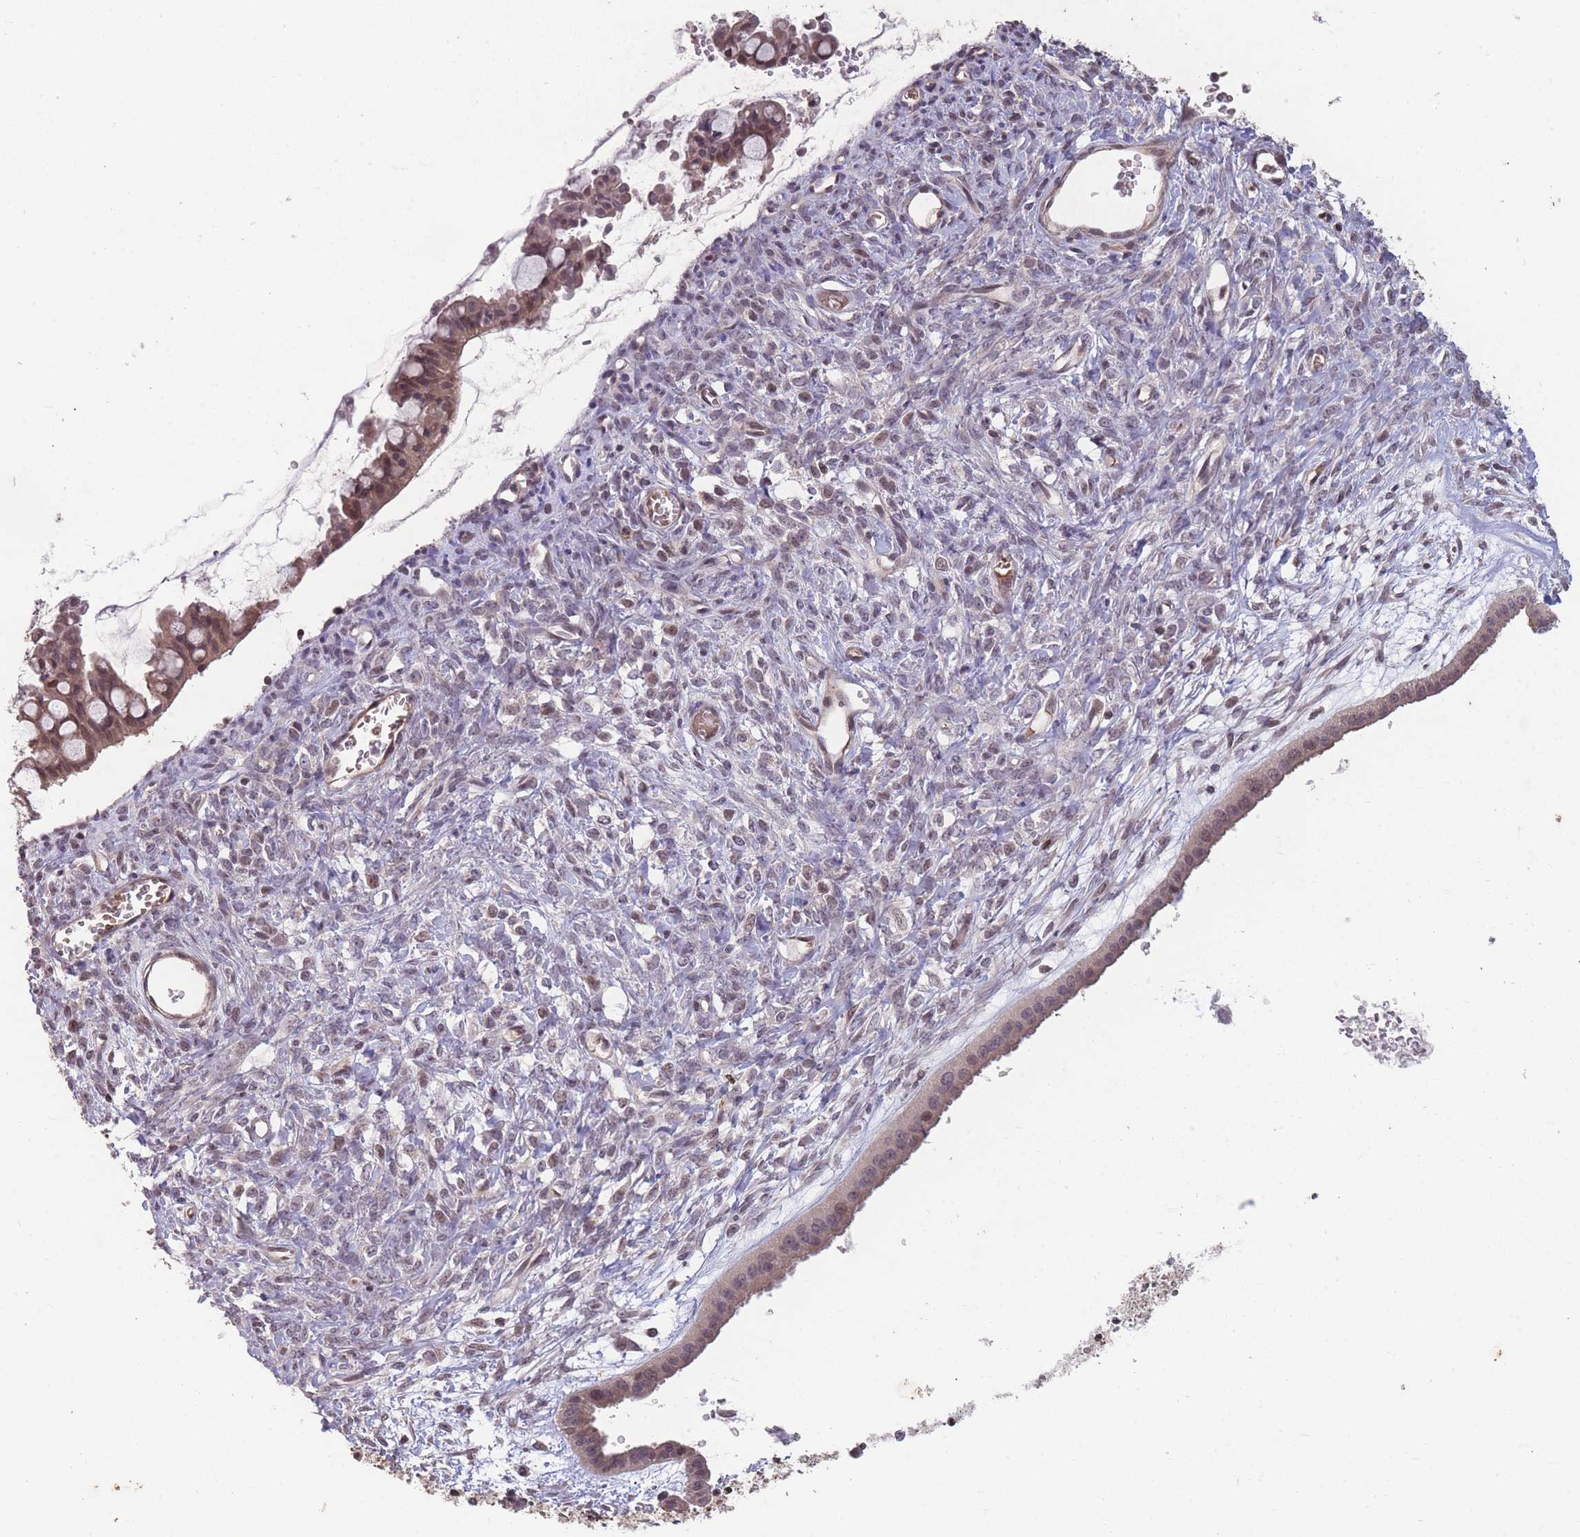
{"staining": {"intensity": "moderate", "quantity": ">75%", "location": "cytoplasmic/membranous,nuclear"}, "tissue": "ovarian cancer", "cell_type": "Tumor cells", "image_type": "cancer", "snomed": [{"axis": "morphology", "description": "Cystadenocarcinoma, mucinous, NOS"}, {"axis": "topography", "description": "Ovary"}], "caption": "Ovarian mucinous cystadenocarcinoma stained with immunohistochemistry (IHC) displays moderate cytoplasmic/membranous and nuclear expression in about >75% of tumor cells. Using DAB (brown) and hematoxylin (blue) stains, captured at high magnification using brightfield microscopy.", "gene": "GGT5", "patient": {"sex": "female", "age": 73}}